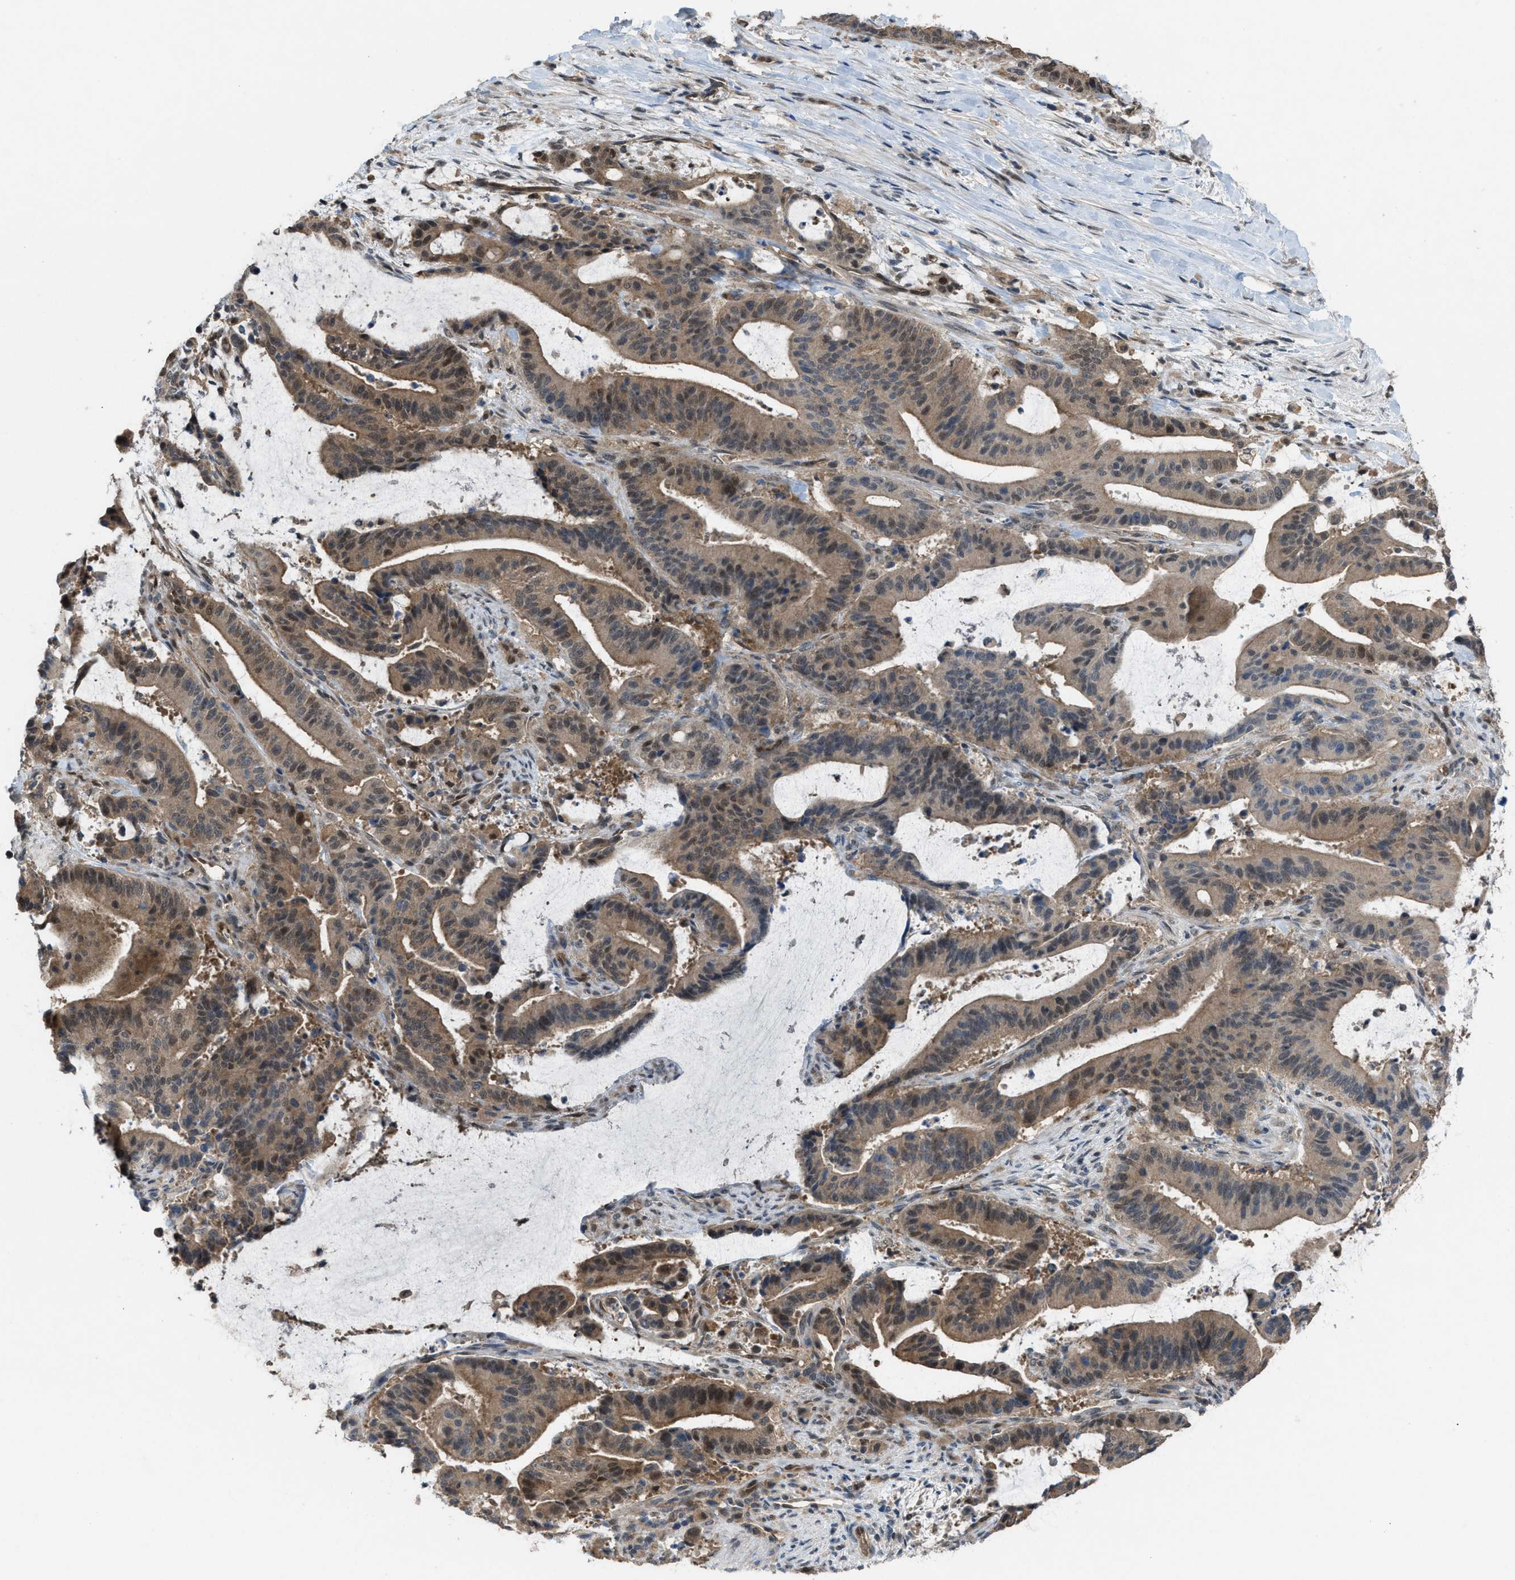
{"staining": {"intensity": "moderate", "quantity": ">75%", "location": "cytoplasmic/membranous"}, "tissue": "liver cancer", "cell_type": "Tumor cells", "image_type": "cancer", "snomed": [{"axis": "morphology", "description": "Normal tissue, NOS"}, {"axis": "morphology", "description": "Cholangiocarcinoma"}, {"axis": "topography", "description": "Liver"}, {"axis": "topography", "description": "Peripheral nerve tissue"}], "caption": "Liver cancer tissue reveals moderate cytoplasmic/membranous expression in about >75% of tumor cells, visualized by immunohistochemistry. The staining was performed using DAB to visualize the protein expression in brown, while the nuclei were stained in blue with hematoxylin (Magnification: 20x).", "gene": "PLAA", "patient": {"sex": "female", "age": 73}}